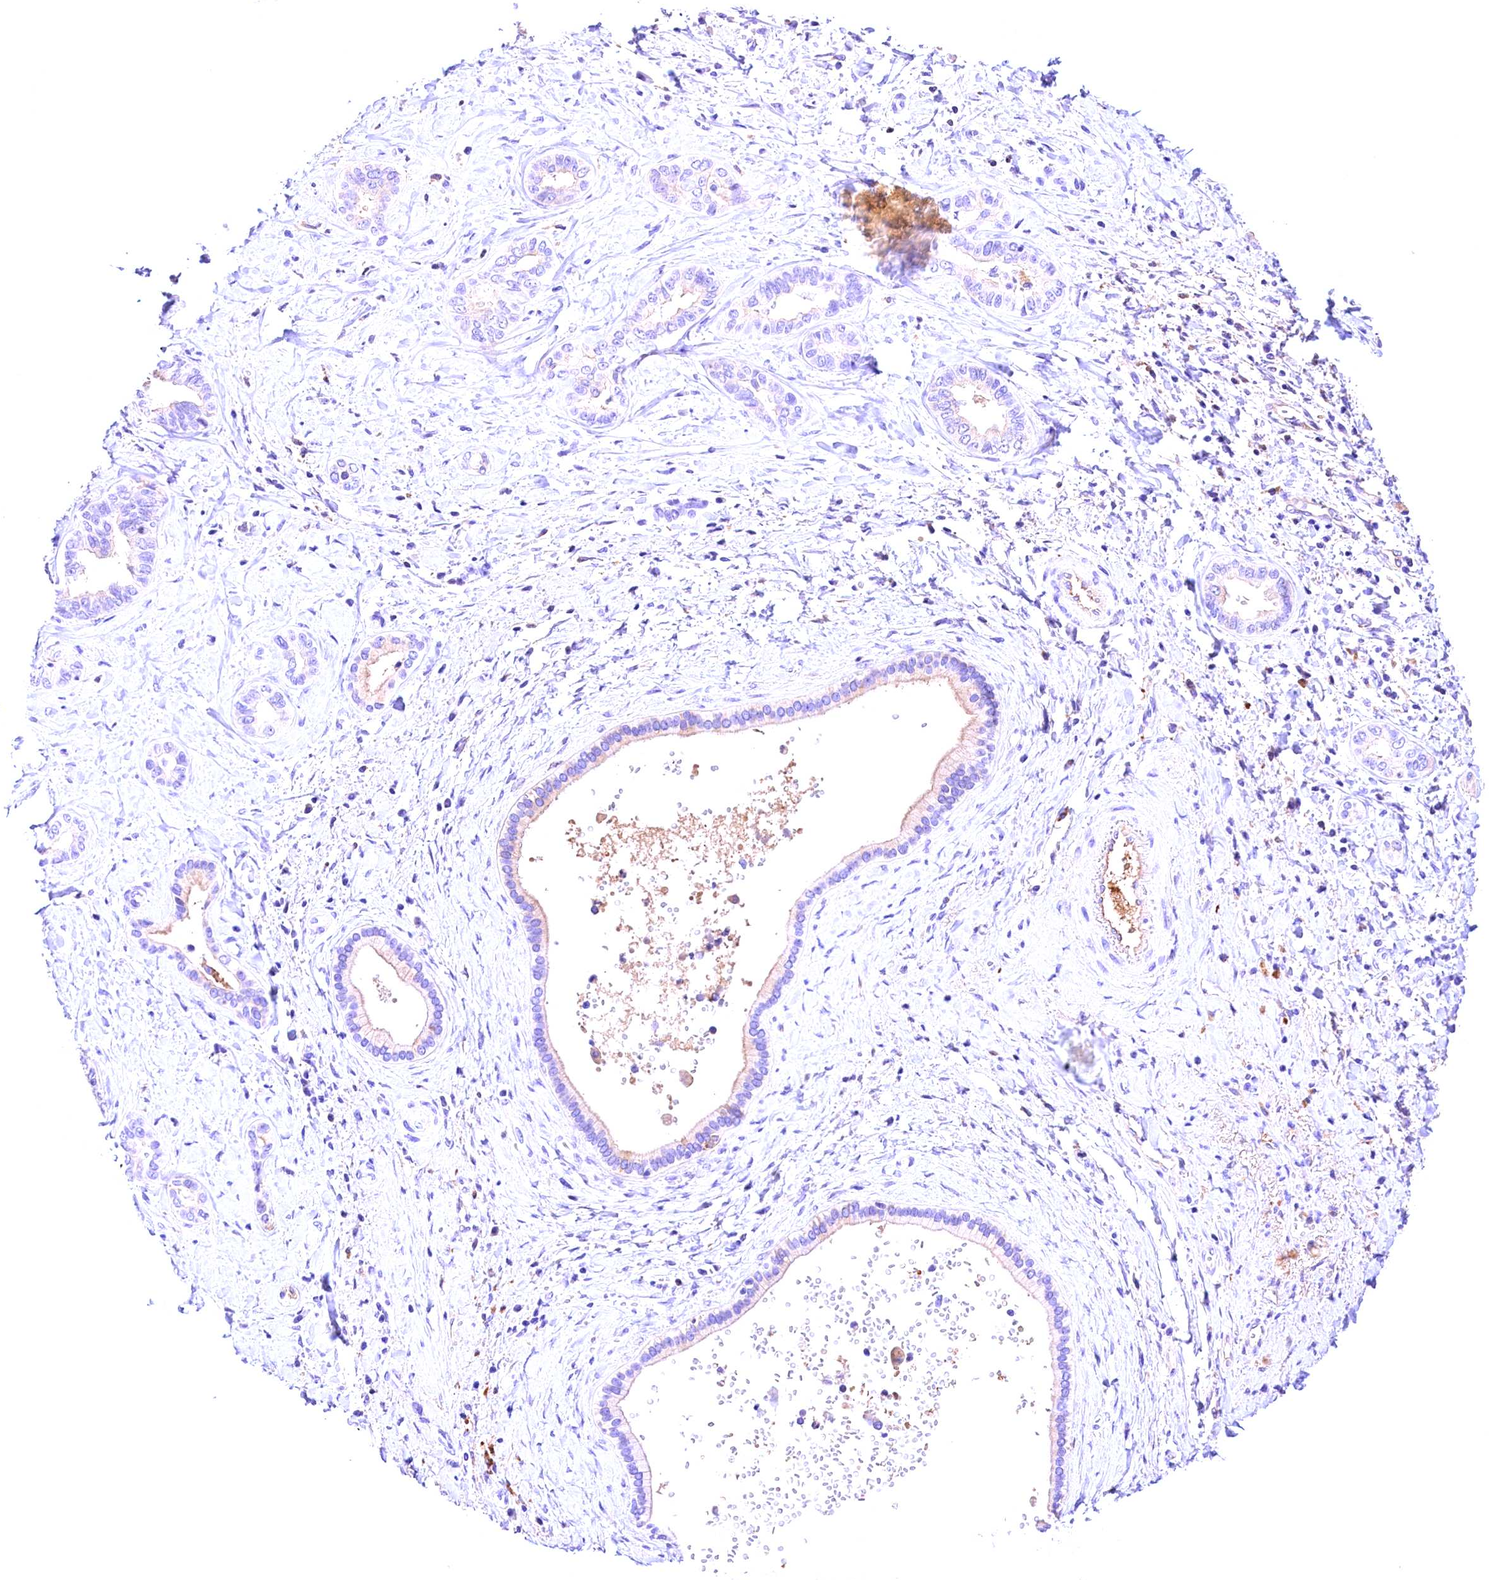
{"staining": {"intensity": "negative", "quantity": "none", "location": "none"}, "tissue": "liver cancer", "cell_type": "Tumor cells", "image_type": "cancer", "snomed": [{"axis": "morphology", "description": "Cholangiocarcinoma"}, {"axis": "topography", "description": "Liver"}], "caption": "This is a micrograph of immunohistochemistry staining of liver cancer, which shows no staining in tumor cells. (DAB immunohistochemistry, high magnification).", "gene": "ARMC6", "patient": {"sex": "female", "age": 77}}